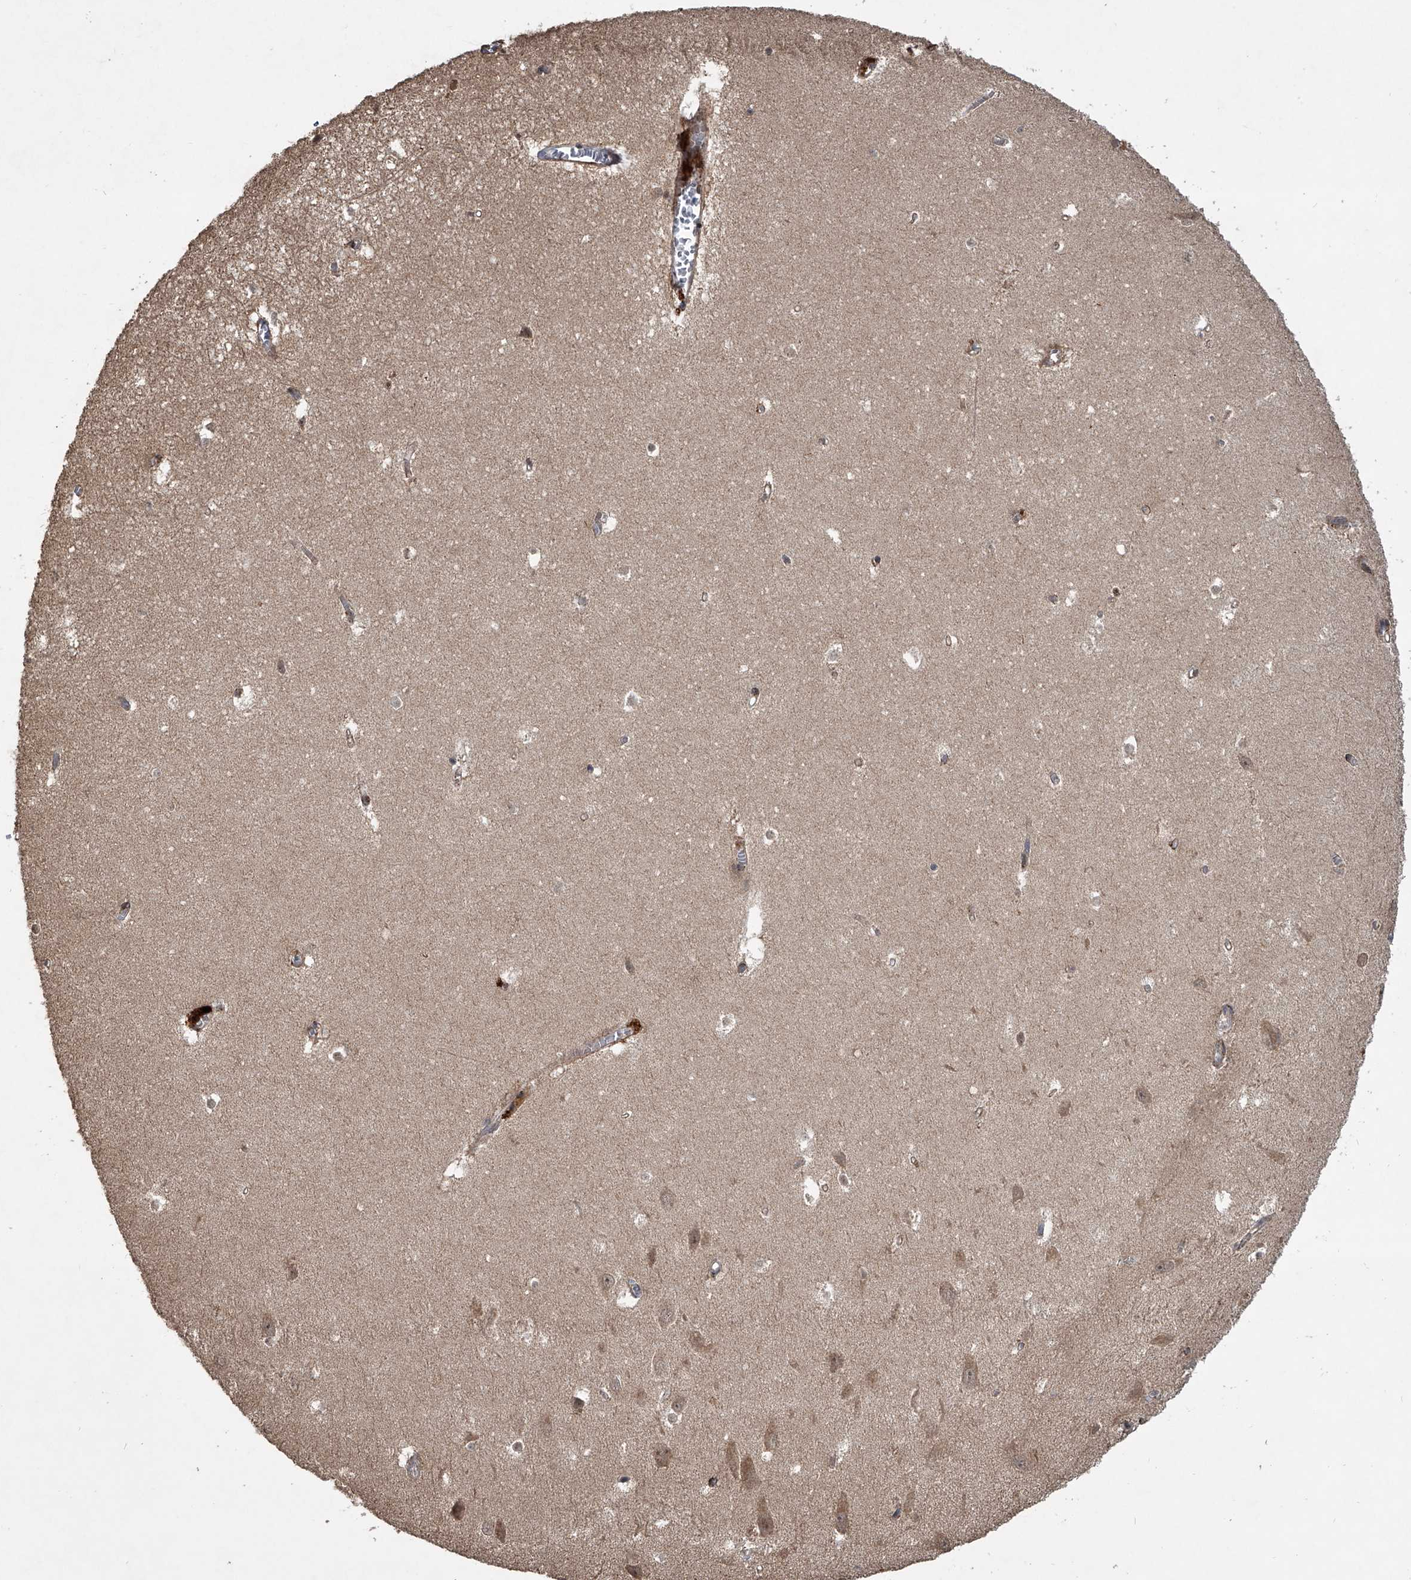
{"staining": {"intensity": "weak", "quantity": "25%-75%", "location": "cytoplasmic/membranous"}, "tissue": "hippocampus", "cell_type": "Glial cells", "image_type": "normal", "snomed": [{"axis": "morphology", "description": "Normal tissue, NOS"}, {"axis": "topography", "description": "Hippocampus"}], "caption": "Hippocampus stained for a protein displays weak cytoplasmic/membranous positivity in glial cells. (brown staining indicates protein expression, while blue staining denotes nuclei).", "gene": "GEMIN8", "patient": {"sex": "female", "age": 64}}